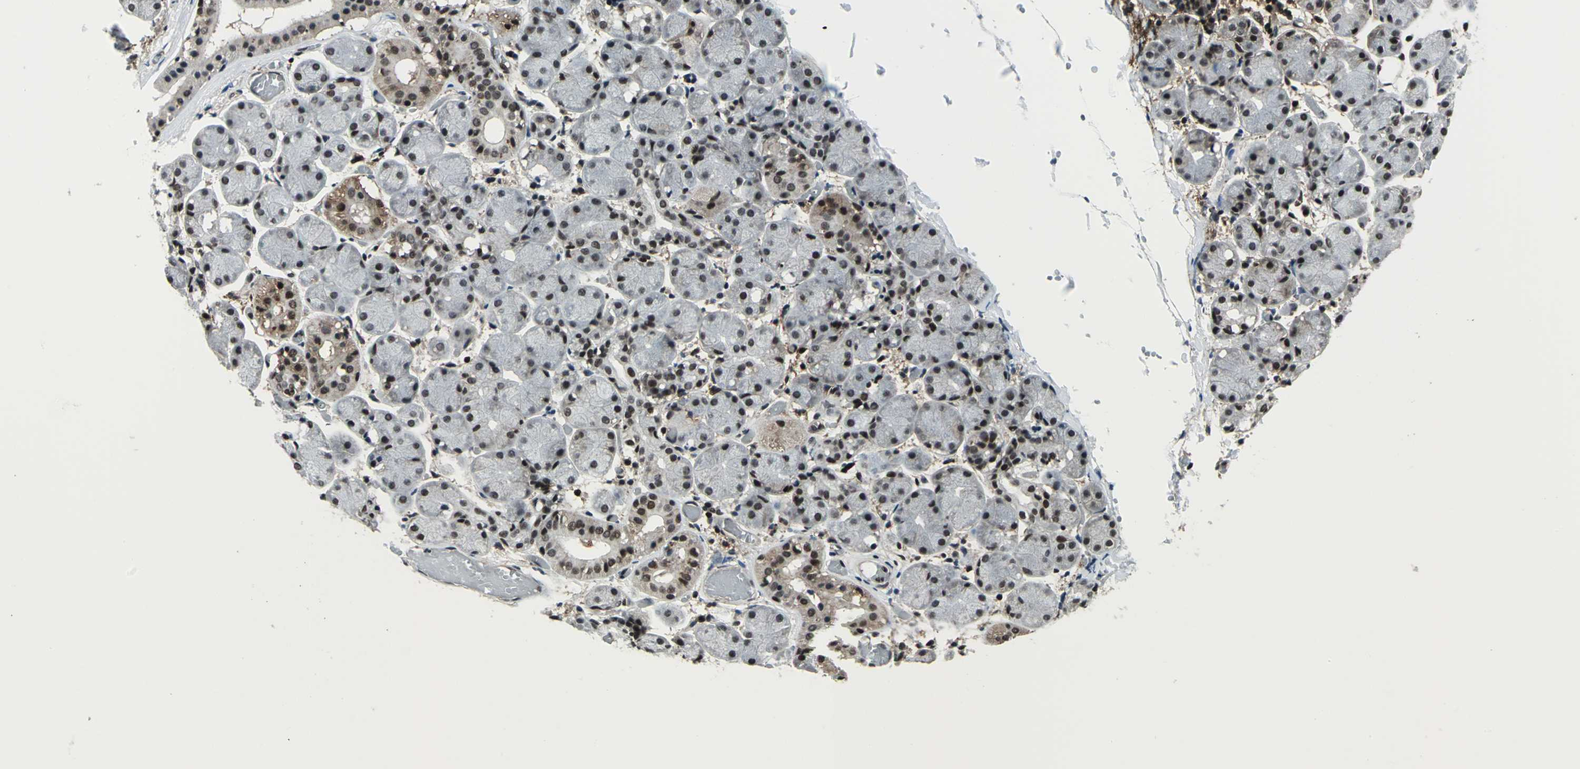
{"staining": {"intensity": "weak", "quantity": "<25%", "location": "cytoplasmic/membranous,nuclear"}, "tissue": "salivary gland", "cell_type": "Glandular cells", "image_type": "normal", "snomed": [{"axis": "morphology", "description": "Normal tissue, NOS"}, {"axis": "topography", "description": "Salivary gland"}], "caption": "Salivary gland stained for a protein using immunohistochemistry (IHC) reveals no expression glandular cells.", "gene": "NR2C2", "patient": {"sex": "female", "age": 24}}